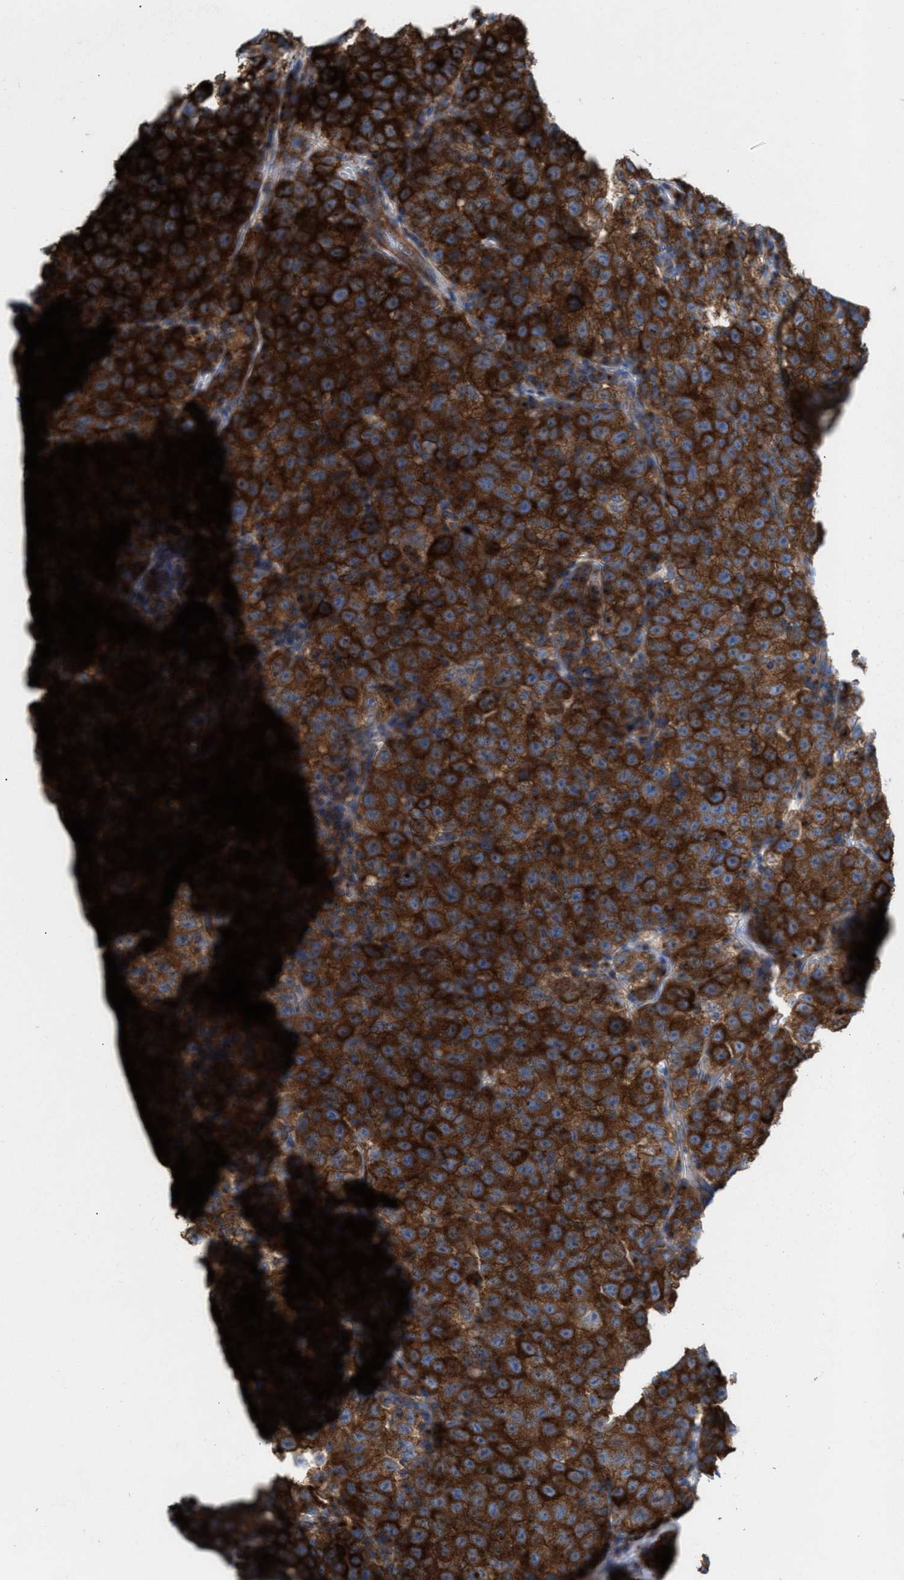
{"staining": {"intensity": "strong", "quantity": ">75%", "location": "cytoplasmic/membranous"}, "tissue": "testis cancer", "cell_type": "Tumor cells", "image_type": "cancer", "snomed": [{"axis": "morphology", "description": "Seminoma, NOS"}, {"axis": "topography", "description": "Testis"}], "caption": "This is a photomicrograph of IHC staining of seminoma (testis), which shows strong positivity in the cytoplasmic/membranous of tumor cells.", "gene": "NYAP1", "patient": {"sex": "male", "age": 22}}